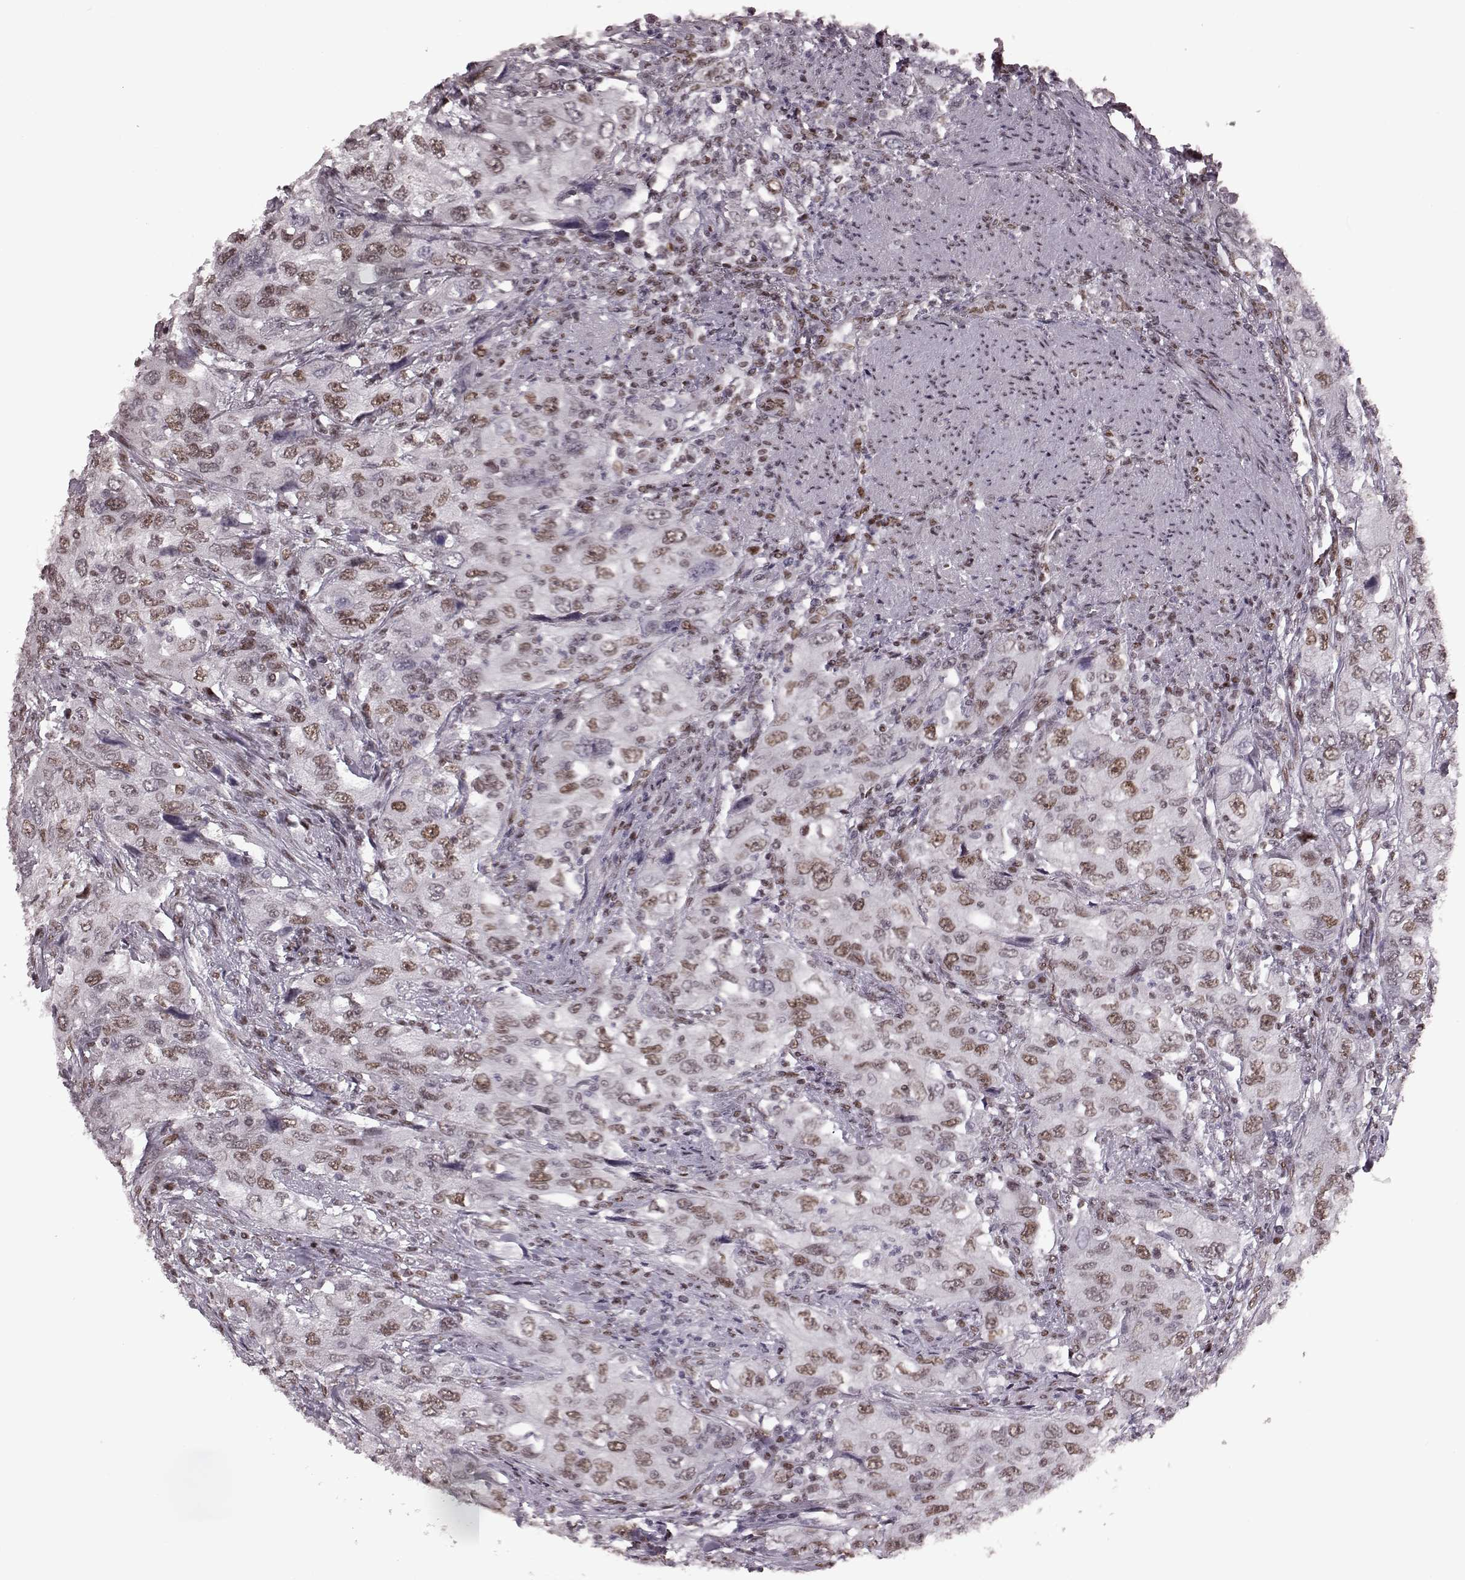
{"staining": {"intensity": "moderate", "quantity": "25%-75%", "location": "nuclear"}, "tissue": "urothelial cancer", "cell_type": "Tumor cells", "image_type": "cancer", "snomed": [{"axis": "morphology", "description": "Urothelial carcinoma, High grade"}, {"axis": "topography", "description": "Urinary bladder"}], "caption": "A medium amount of moderate nuclear staining is identified in about 25%-75% of tumor cells in urothelial cancer tissue.", "gene": "NR2C1", "patient": {"sex": "male", "age": 76}}